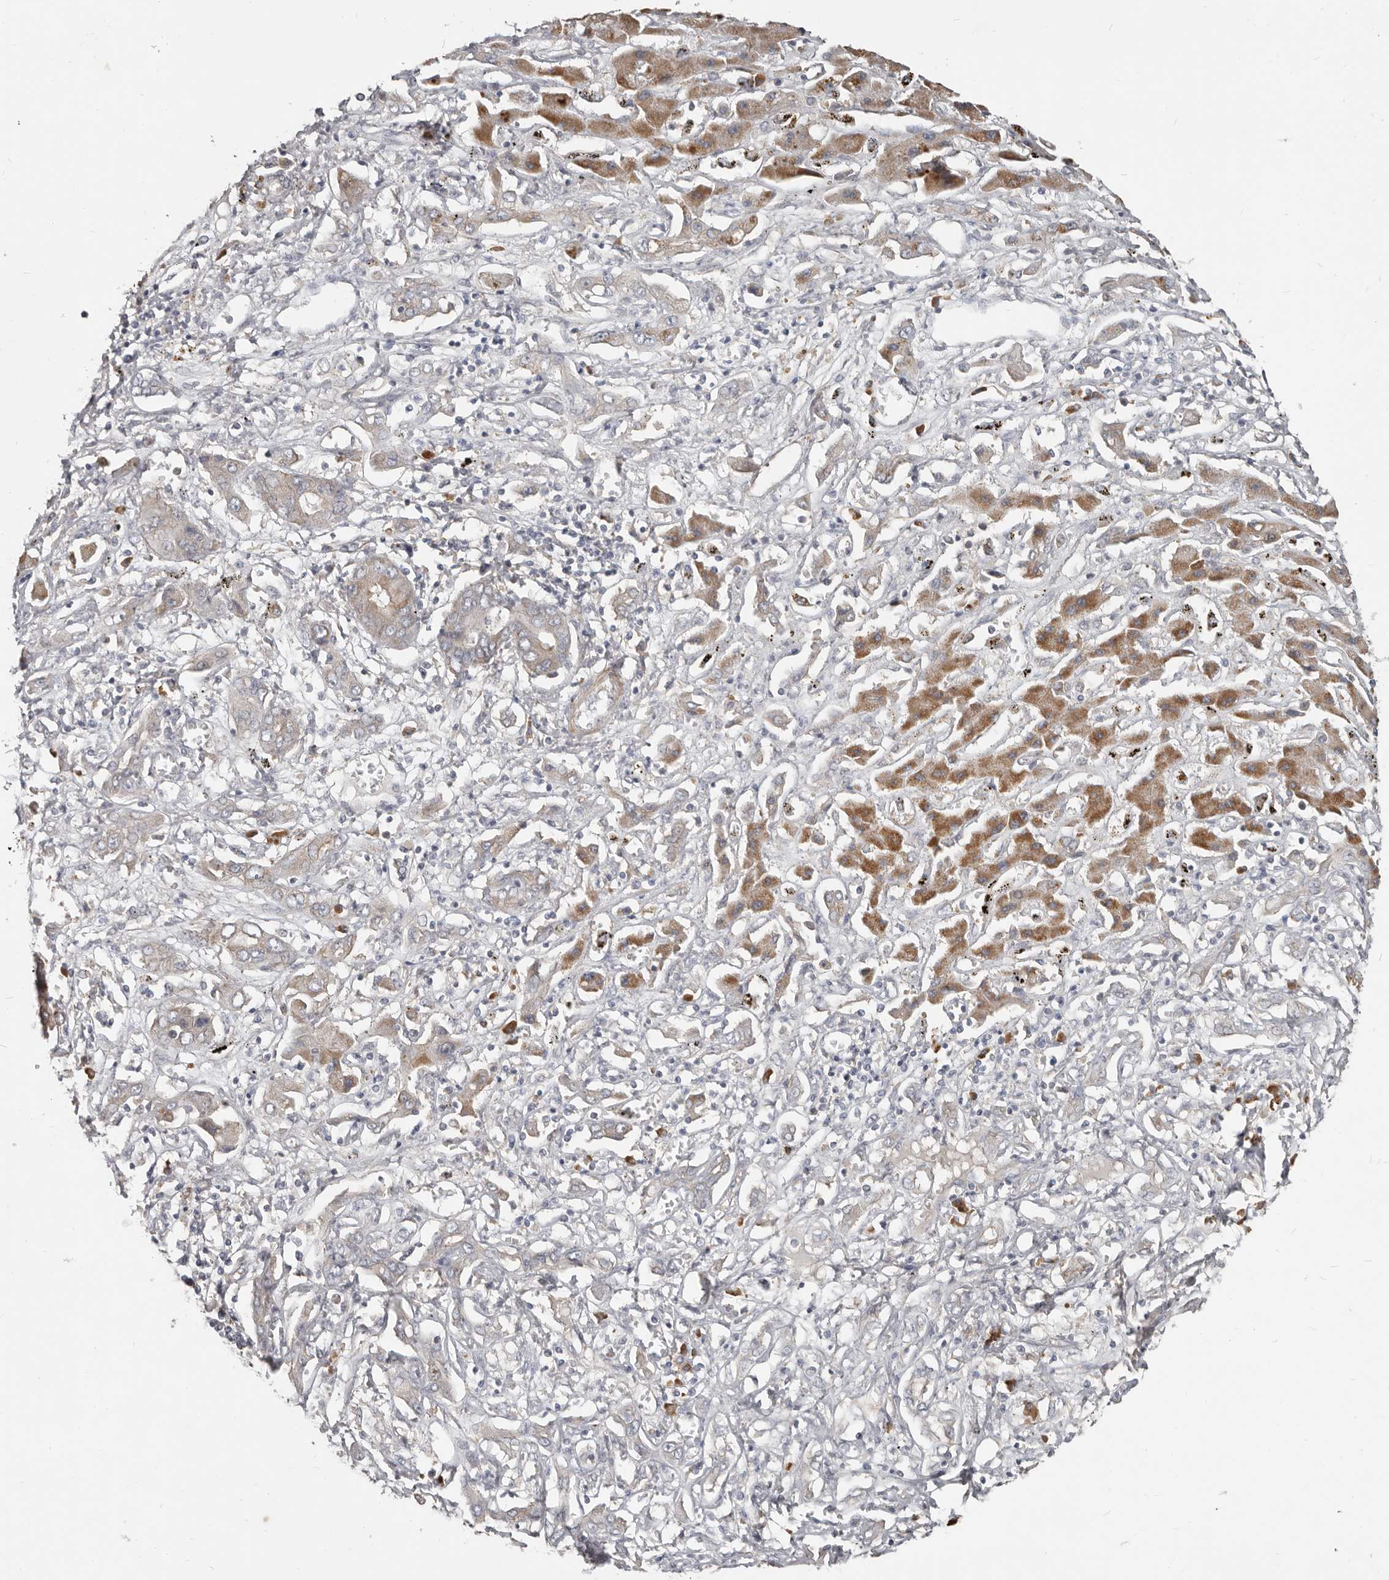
{"staining": {"intensity": "weak", "quantity": "<25%", "location": "cytoplasmic/membranous"}, "tissue": "liver cancer", "cell_type": "Tumor cells", "image_type": "cancer", "snomed": [{"axis": "morphology", "description": "Cholangiocarcinoma"}, {"axis": "topography", "description": "Liver"}], "caption": "Human liver cholangiocarcinoma stained for a protein using IHC reveals no staining in tumor cells.", "gene": "AKNAD1", "patient": {"sex": "male", "age": 67}}